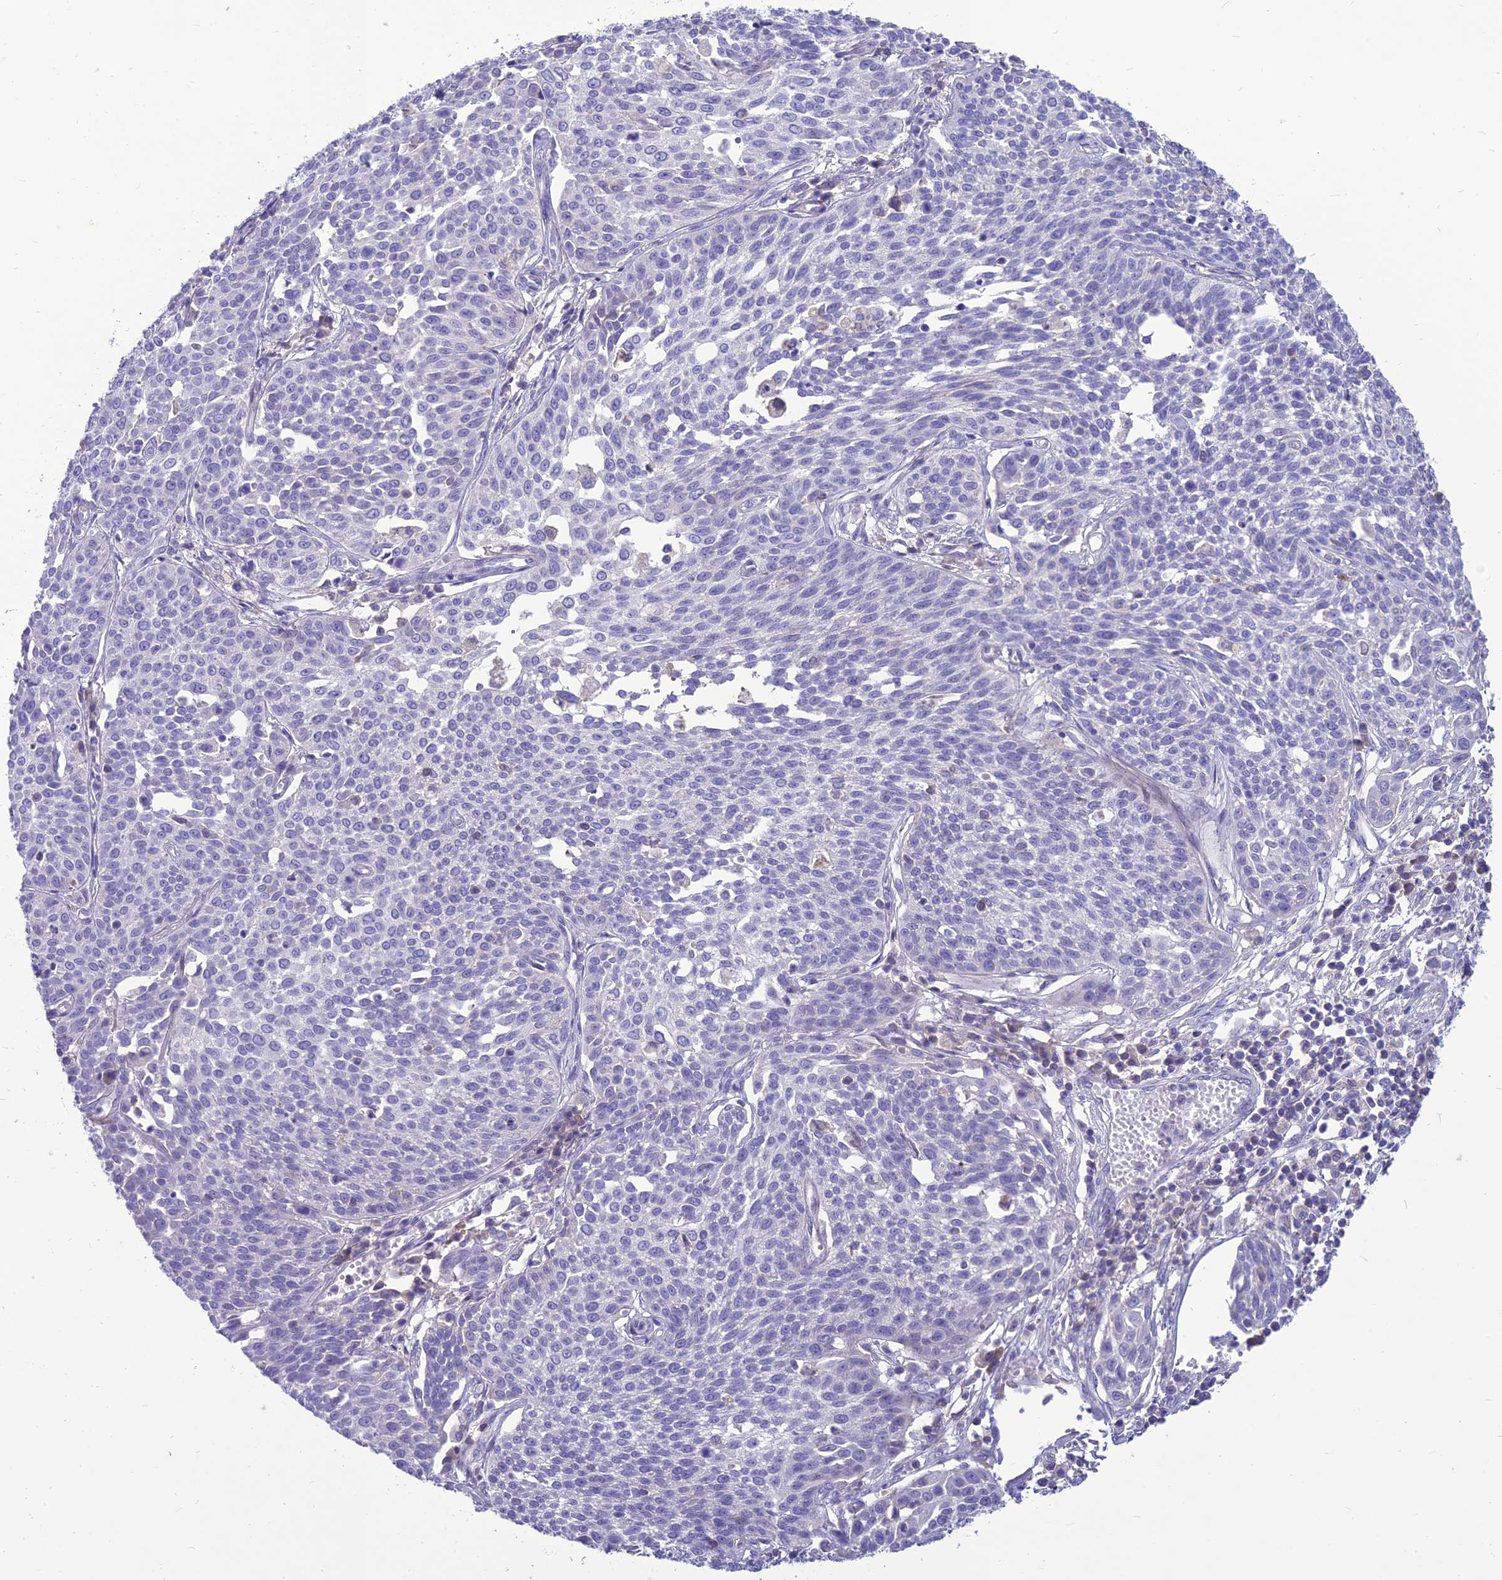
{"staining": {"intensity": "negative", "quantity": "none", "location": "none"}, "tissue": "cervical cancer", "cell_type": "Tumor cells", "image_type": "cancer", "snomed": [{"axis": "morphology", "description": "Squamous cell carcinoma, NOS"}, {"axis": "topography", "description": "Cervix"}], "caption": "Immunohistochemistry (IHC) photomicrograph of human cervical squamous cell carcinoma stained for a protein (brown), which displays no positivity in tumor cells.", "gene": "TEKT3", "patient": {"sex": "female", "age": 34}}